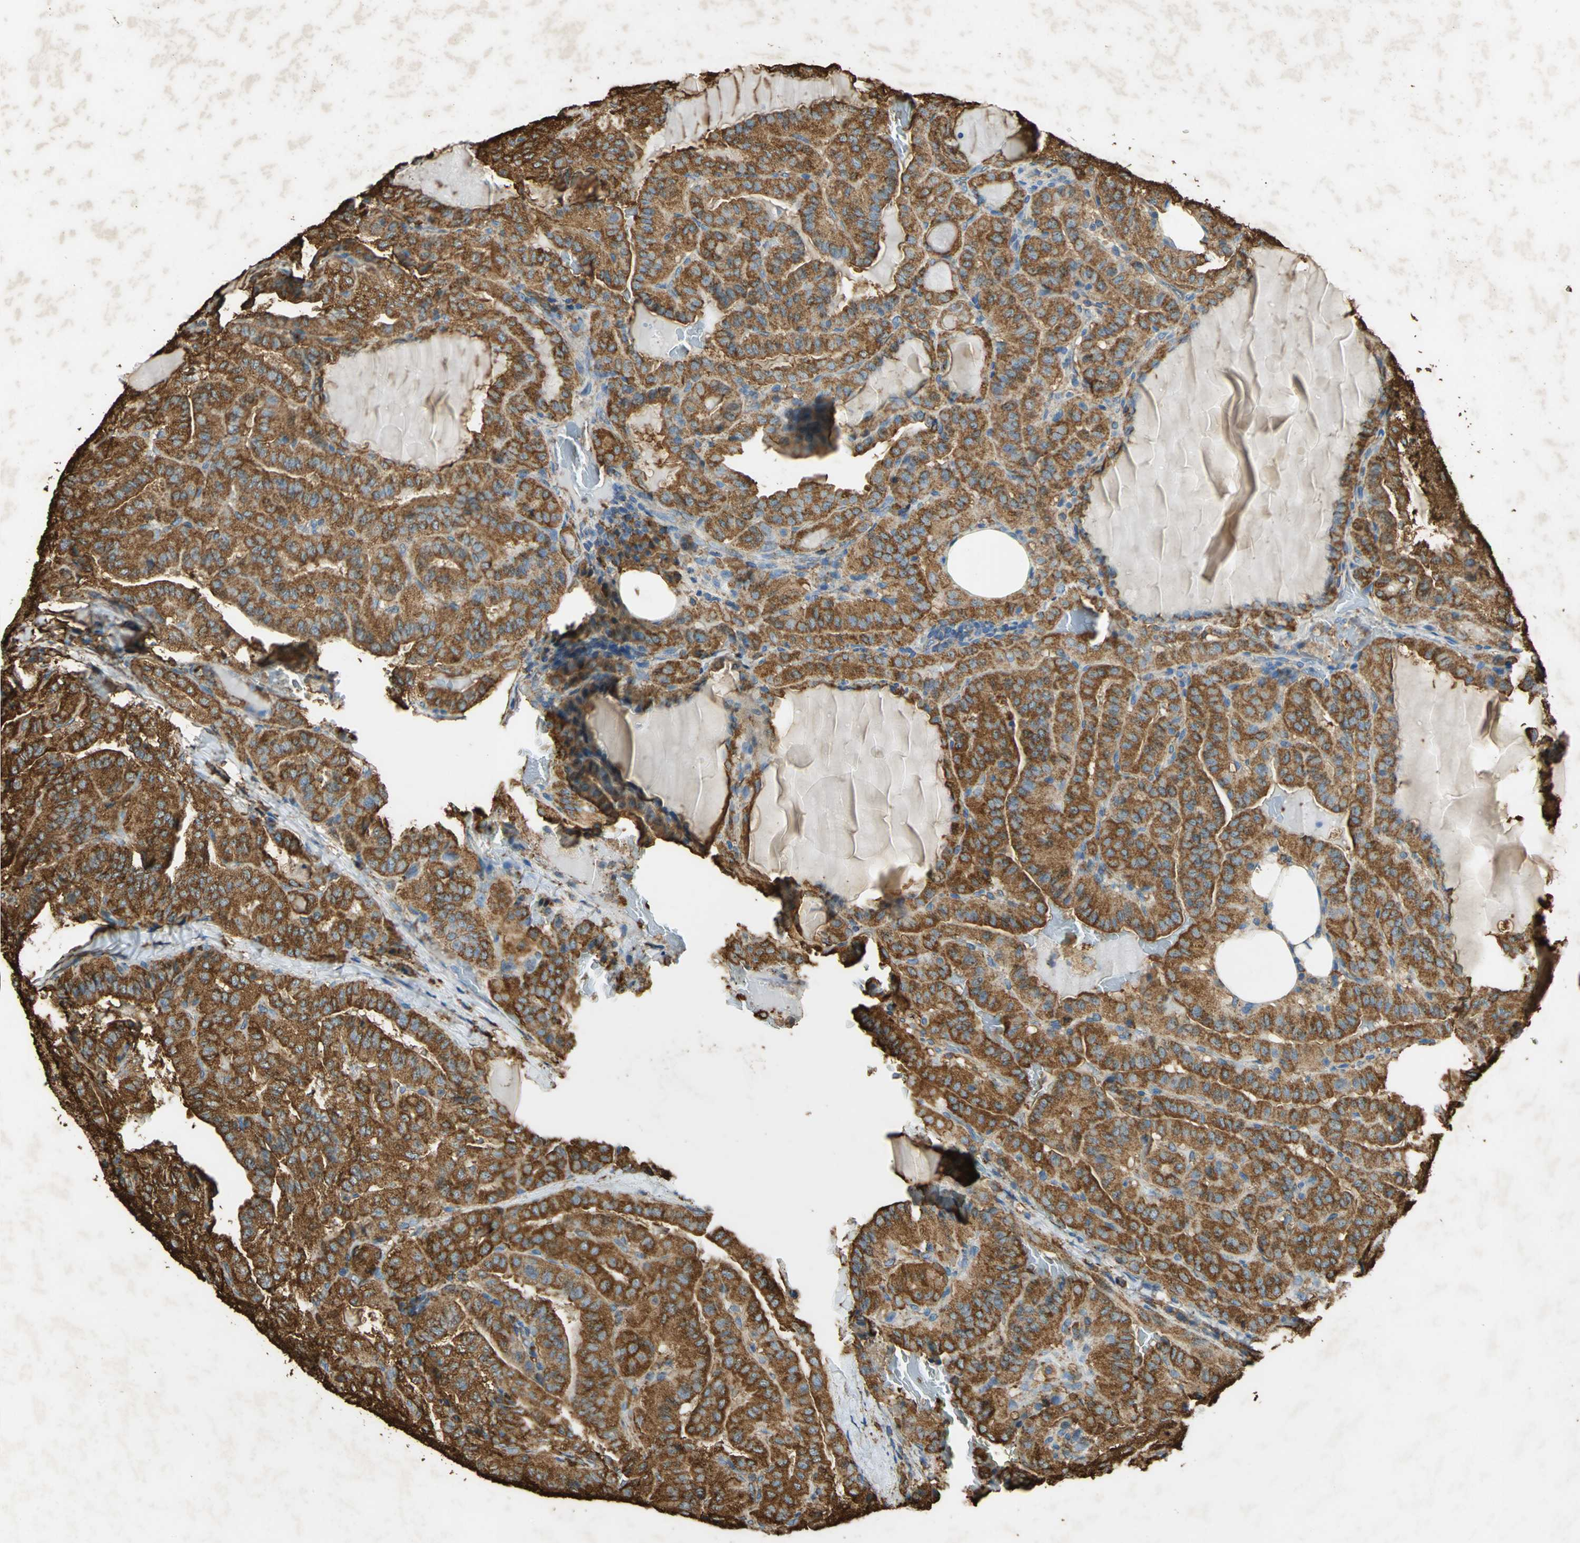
{"staining": {"intensity": "strong", "quantity": ">75%", "location": "cytoplasmic/membranous"}, "tissue": "thyroid cancer", "cell_type": "Tumor cells", "image_type": "cancer", "snomed": [{"axis": "morphology", "description": "Papillary adenocarcinoma, NOS"}, {"axis": "topography", "description": "Thyroid gland"}], "caption": "Thyroid papillary adenocarcinoma stained for a protein (brown) reveals strong cytoplasmic/membranous positive expression in about >75% of tumor cells.", "gene": "HSP90B1", "patient": {"sex": "male", "age": 77}}